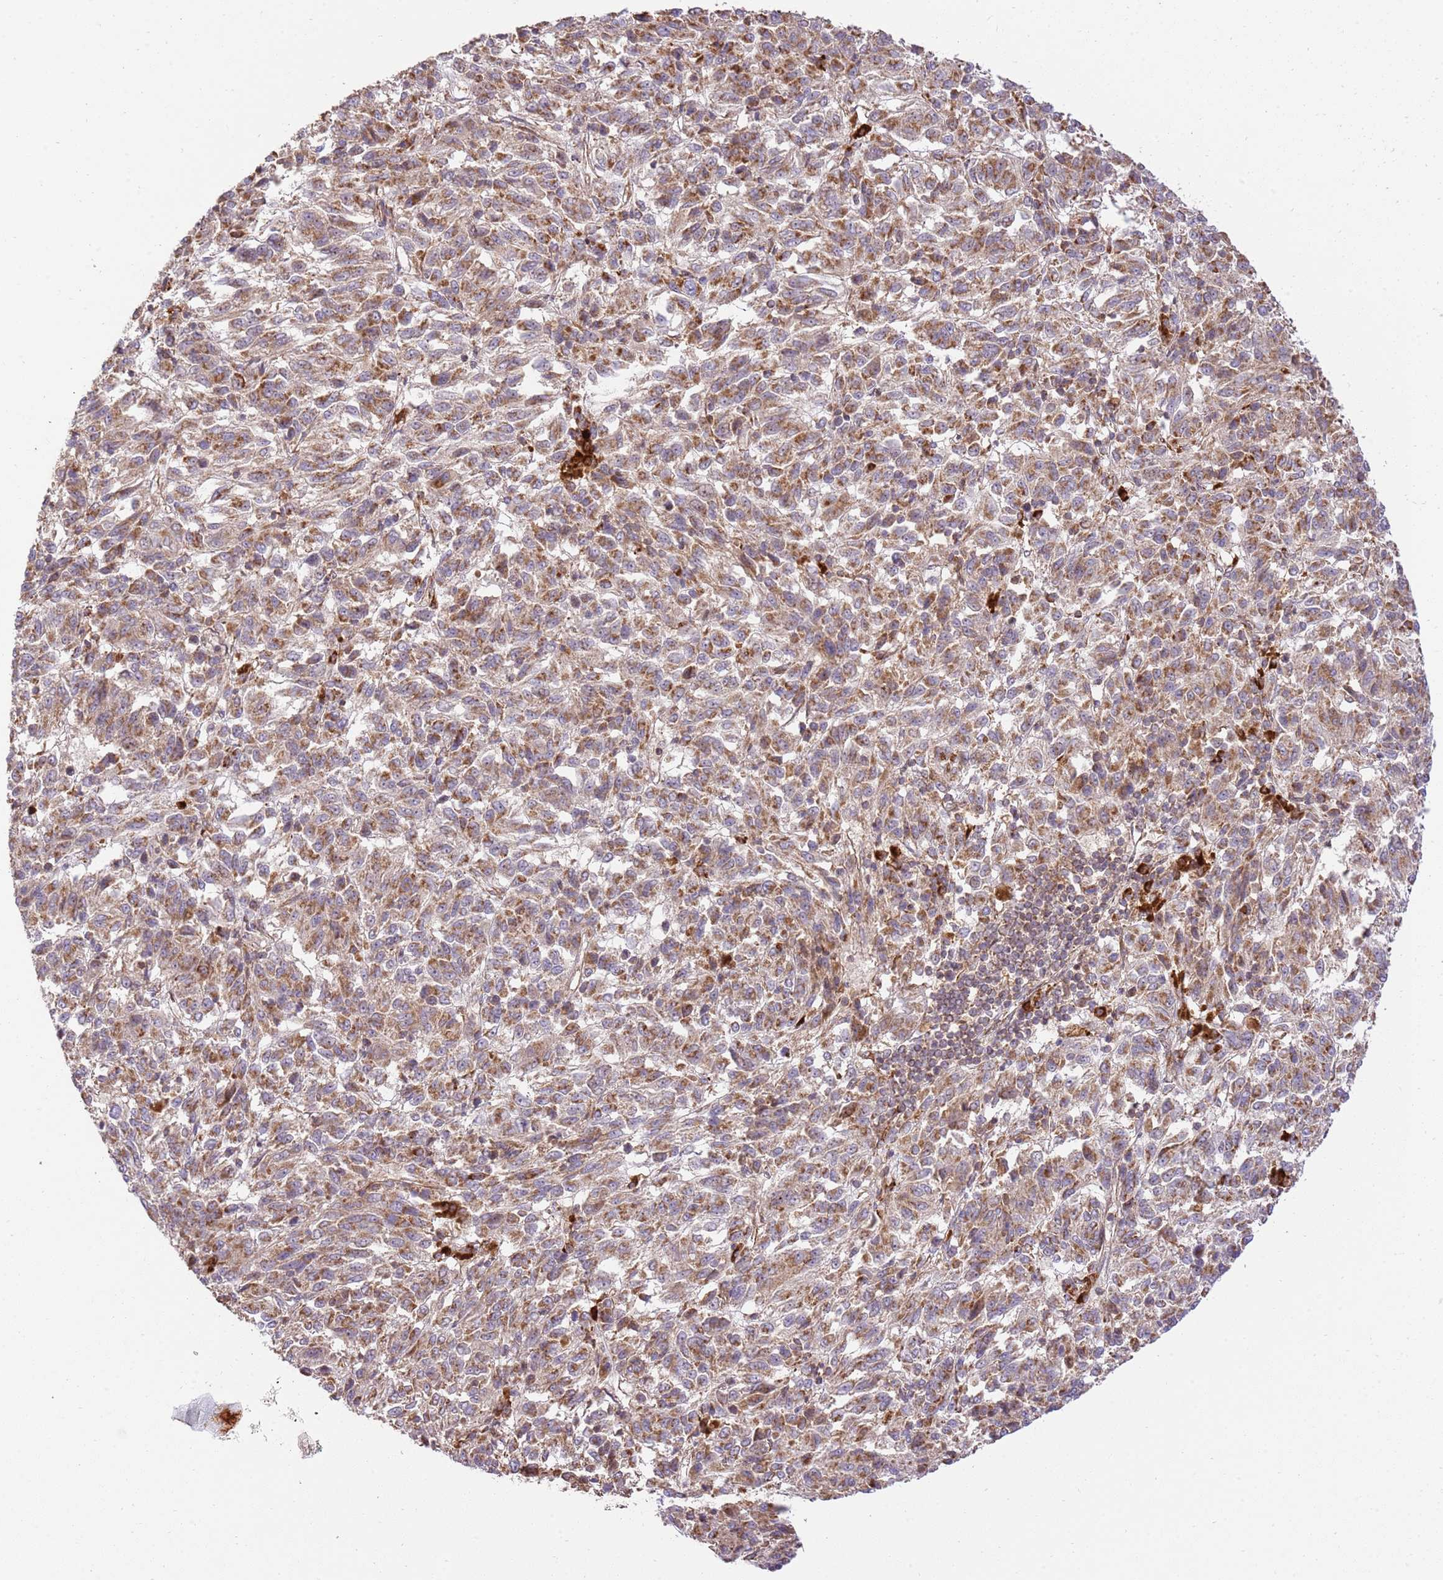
{"staining": {"intensity": "moderate", "quantity": ">75%", "location": "cytoplasmic/membranous"}, "tissue": "melanoma", "cell_type": "Tumor cells", "image_type": "cancer", "snomed": [{"axis": "morphology", "description": "Malignant melanoma, Metastatic site"}, {"axis": "topography", "description": "Lung"}], "caption": "Immunohistochemical staining of human malignant melanoma (metastatic site) displays medium levels of moderate cytoplasmic/membranous staining in about >75% of tumor cells.", "gene": "SPATA2L", "patient": {"sex": "male", "age": 64}}